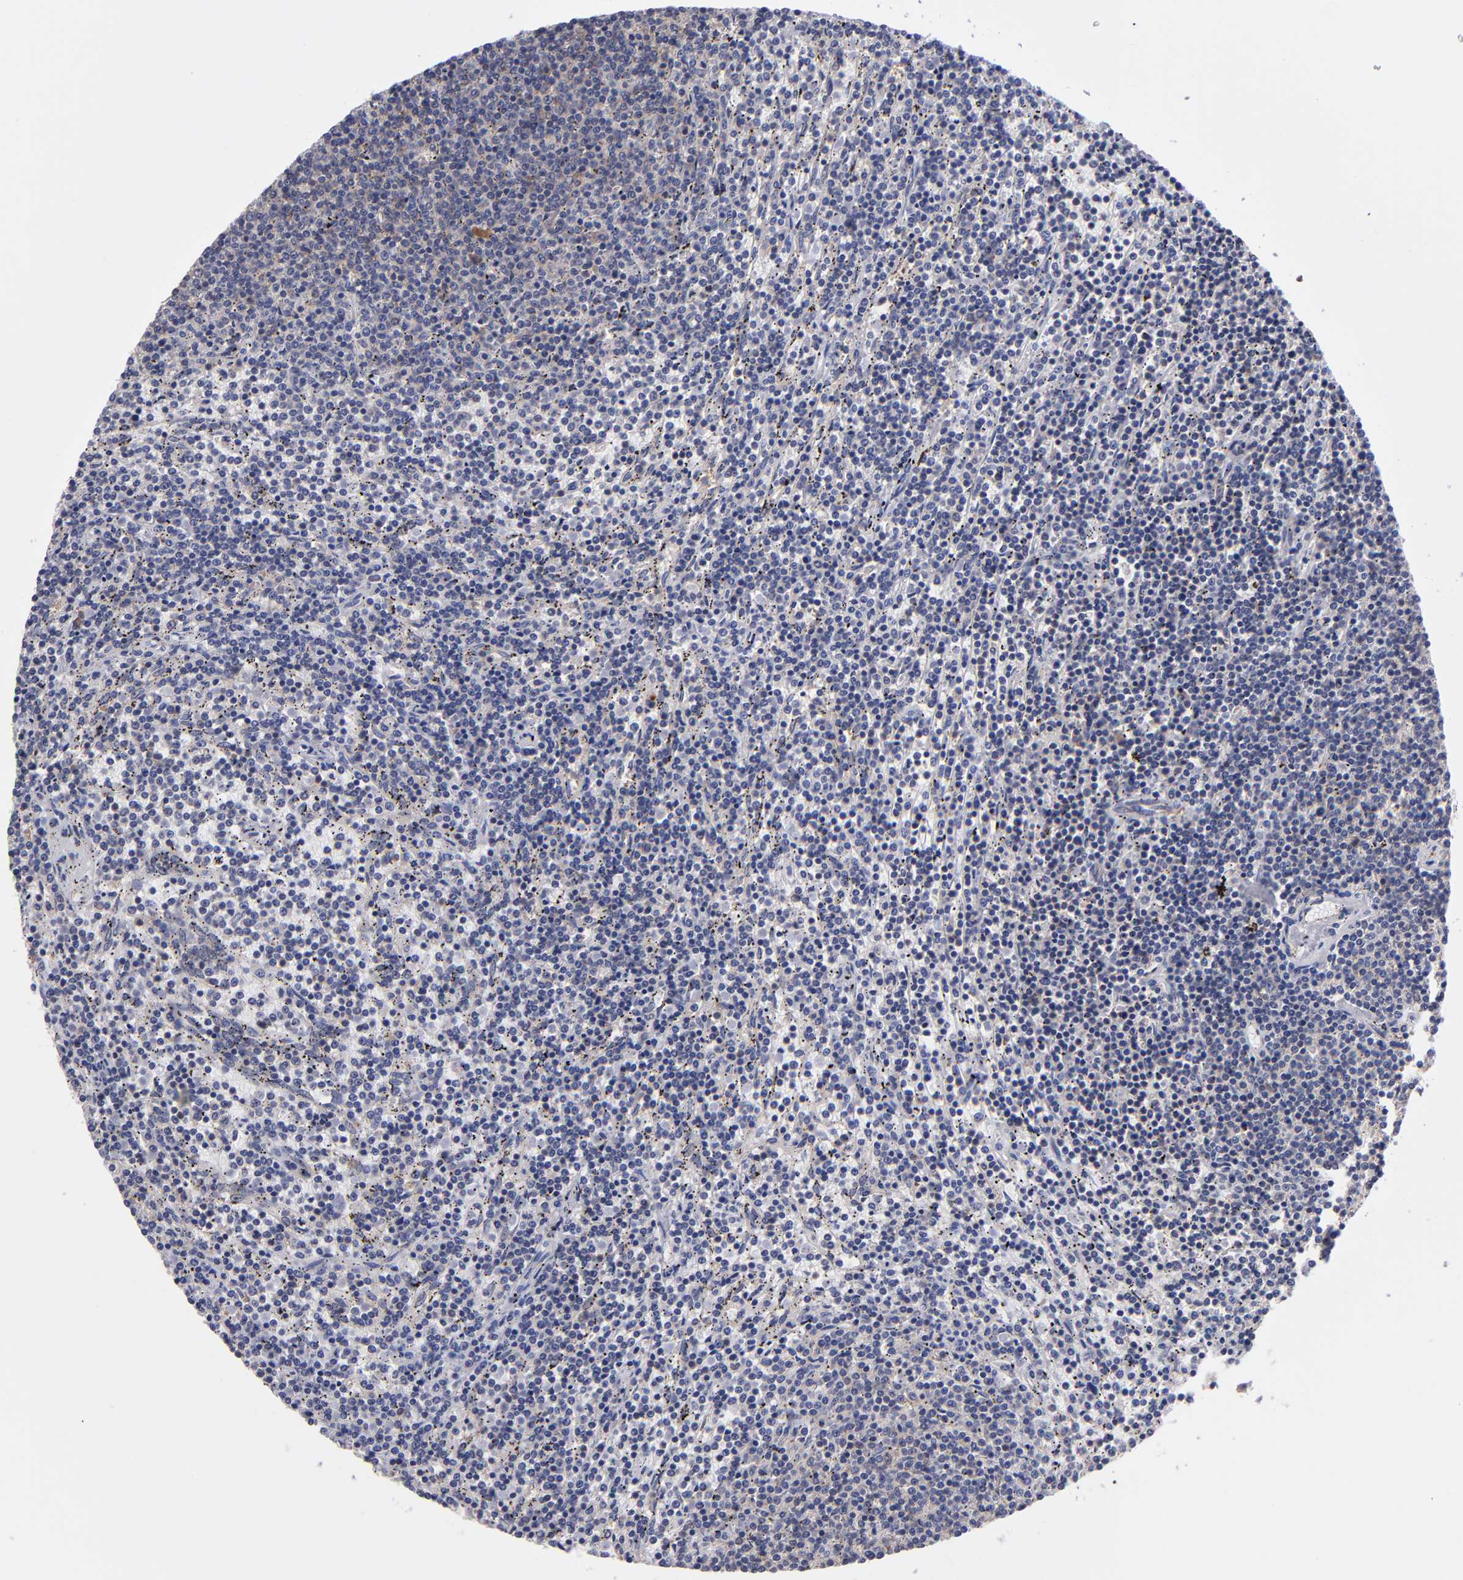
{"staining": {"intensity": "weak", "quantity": "25%-75%", "location": "cytoplasmic/membranous"}, "tissue": "lymphoma", "cell_type": "Tumor cells", "image_type": "cancer", "snomed": [{"axis": "morphology", "description": "Malignant lymphoma, non-Hodgkin's type, Low grade"}, {"axis": "topography", "description": "Spleen"}], "caption": "Human malignant lymphoma, non-Hodgkin's type (low-grade) stained for a protein (brown) demonstrates weak cytoplasmic/membranous positive staining in about 25%-75% of tumor cells.", "gene": "EIF3L", "patient": {"sex": "female", "age": 50}}